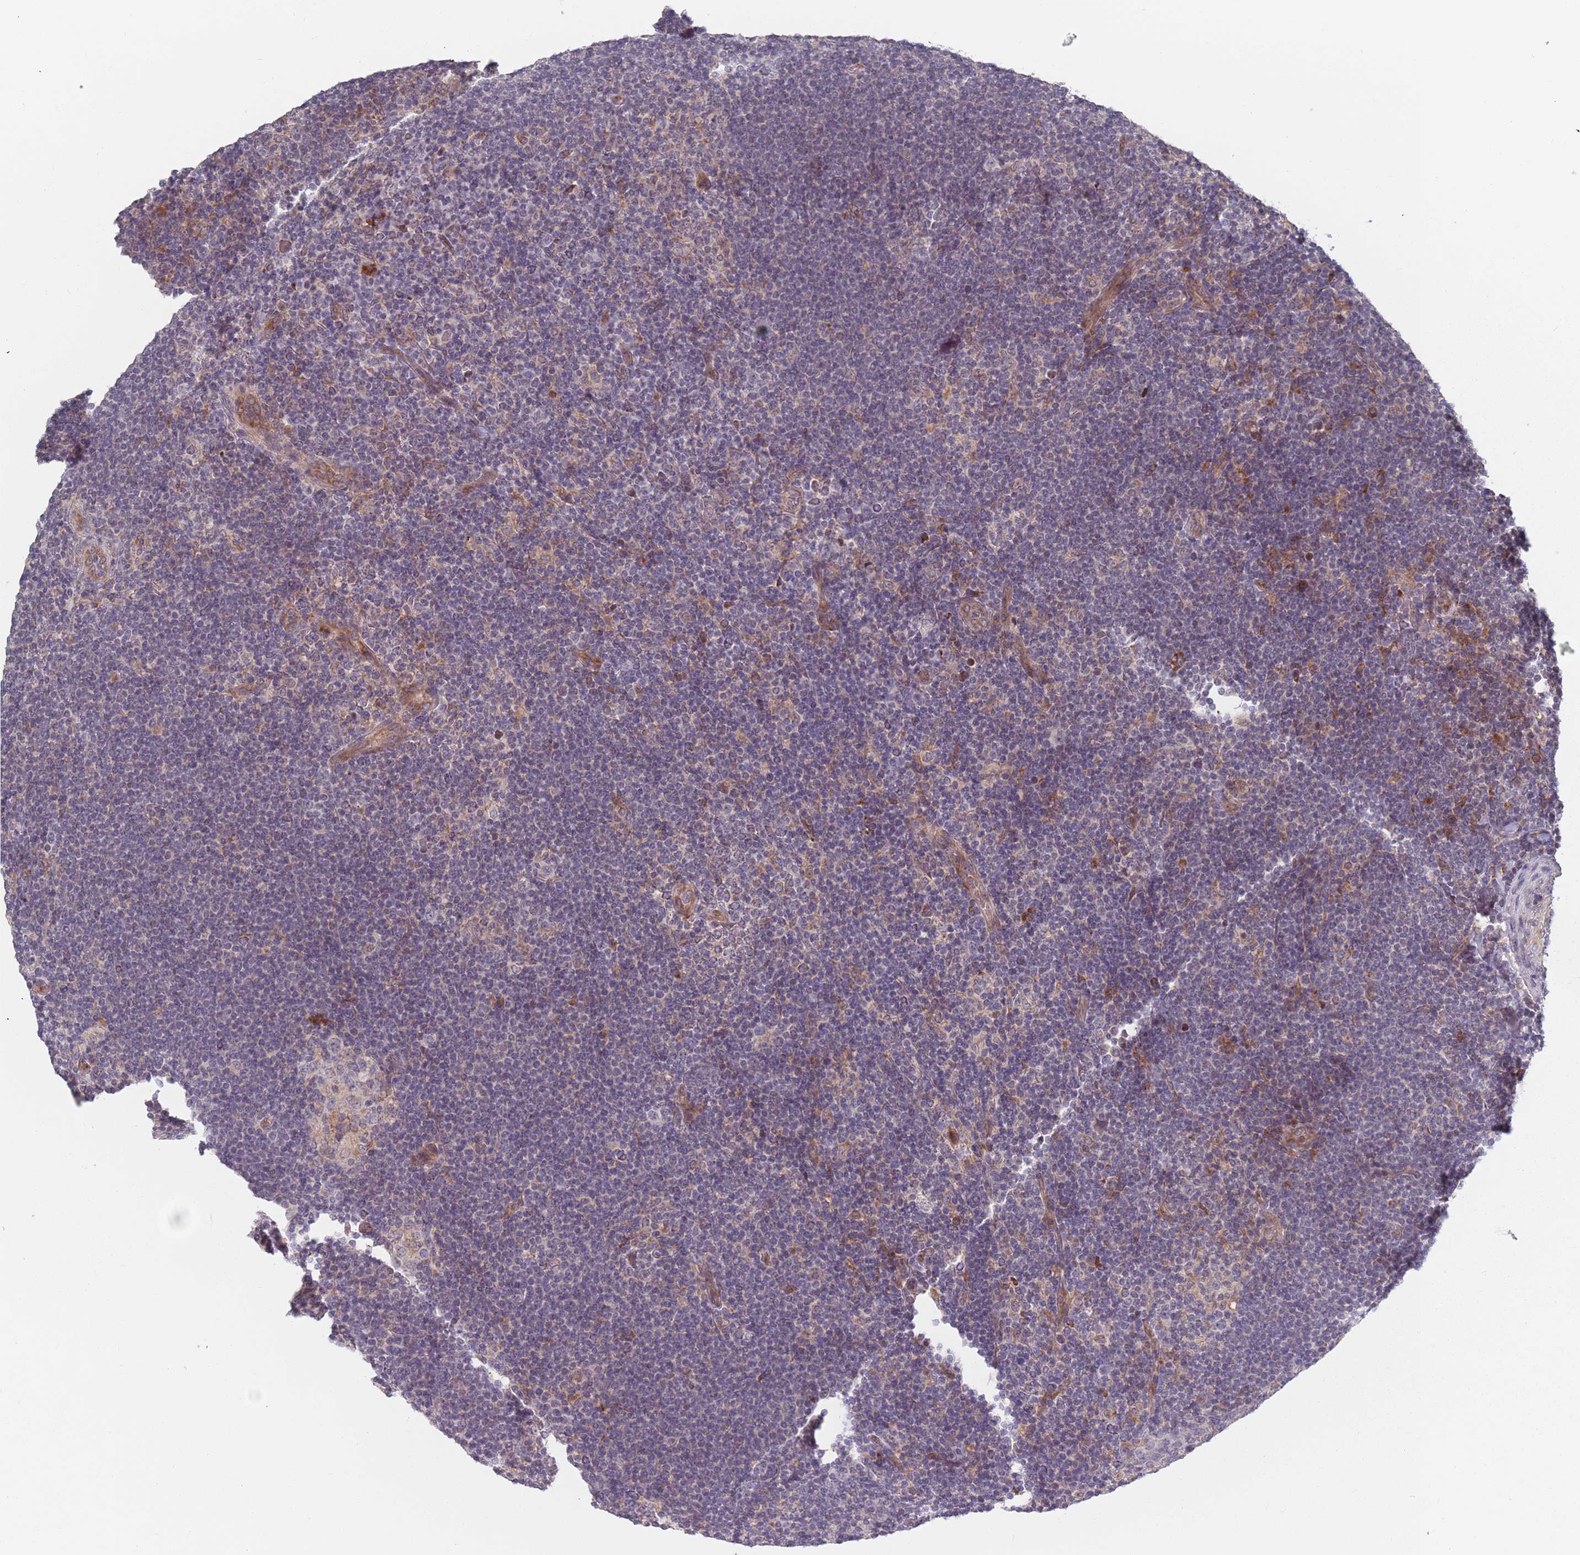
{"staining": {"intensity": "negative", "quantity": "none", "location": "none"}, "tissue": "lymphoma", "cell_type": "Tumor cells", "image_type": "cancer", "snomed": [{"axis": "morphology", "description": "Hodgkin's disease, NOS"}, {"axis": "topography", "description": "Lymph node"}], "caption": "Human Hodgkin's disease stained for a protein using immunohistochemistry (IHC) displays no staining in tumor cells.", "gene": "ADAL", "patient": {"sex": "female", "age": 57}}